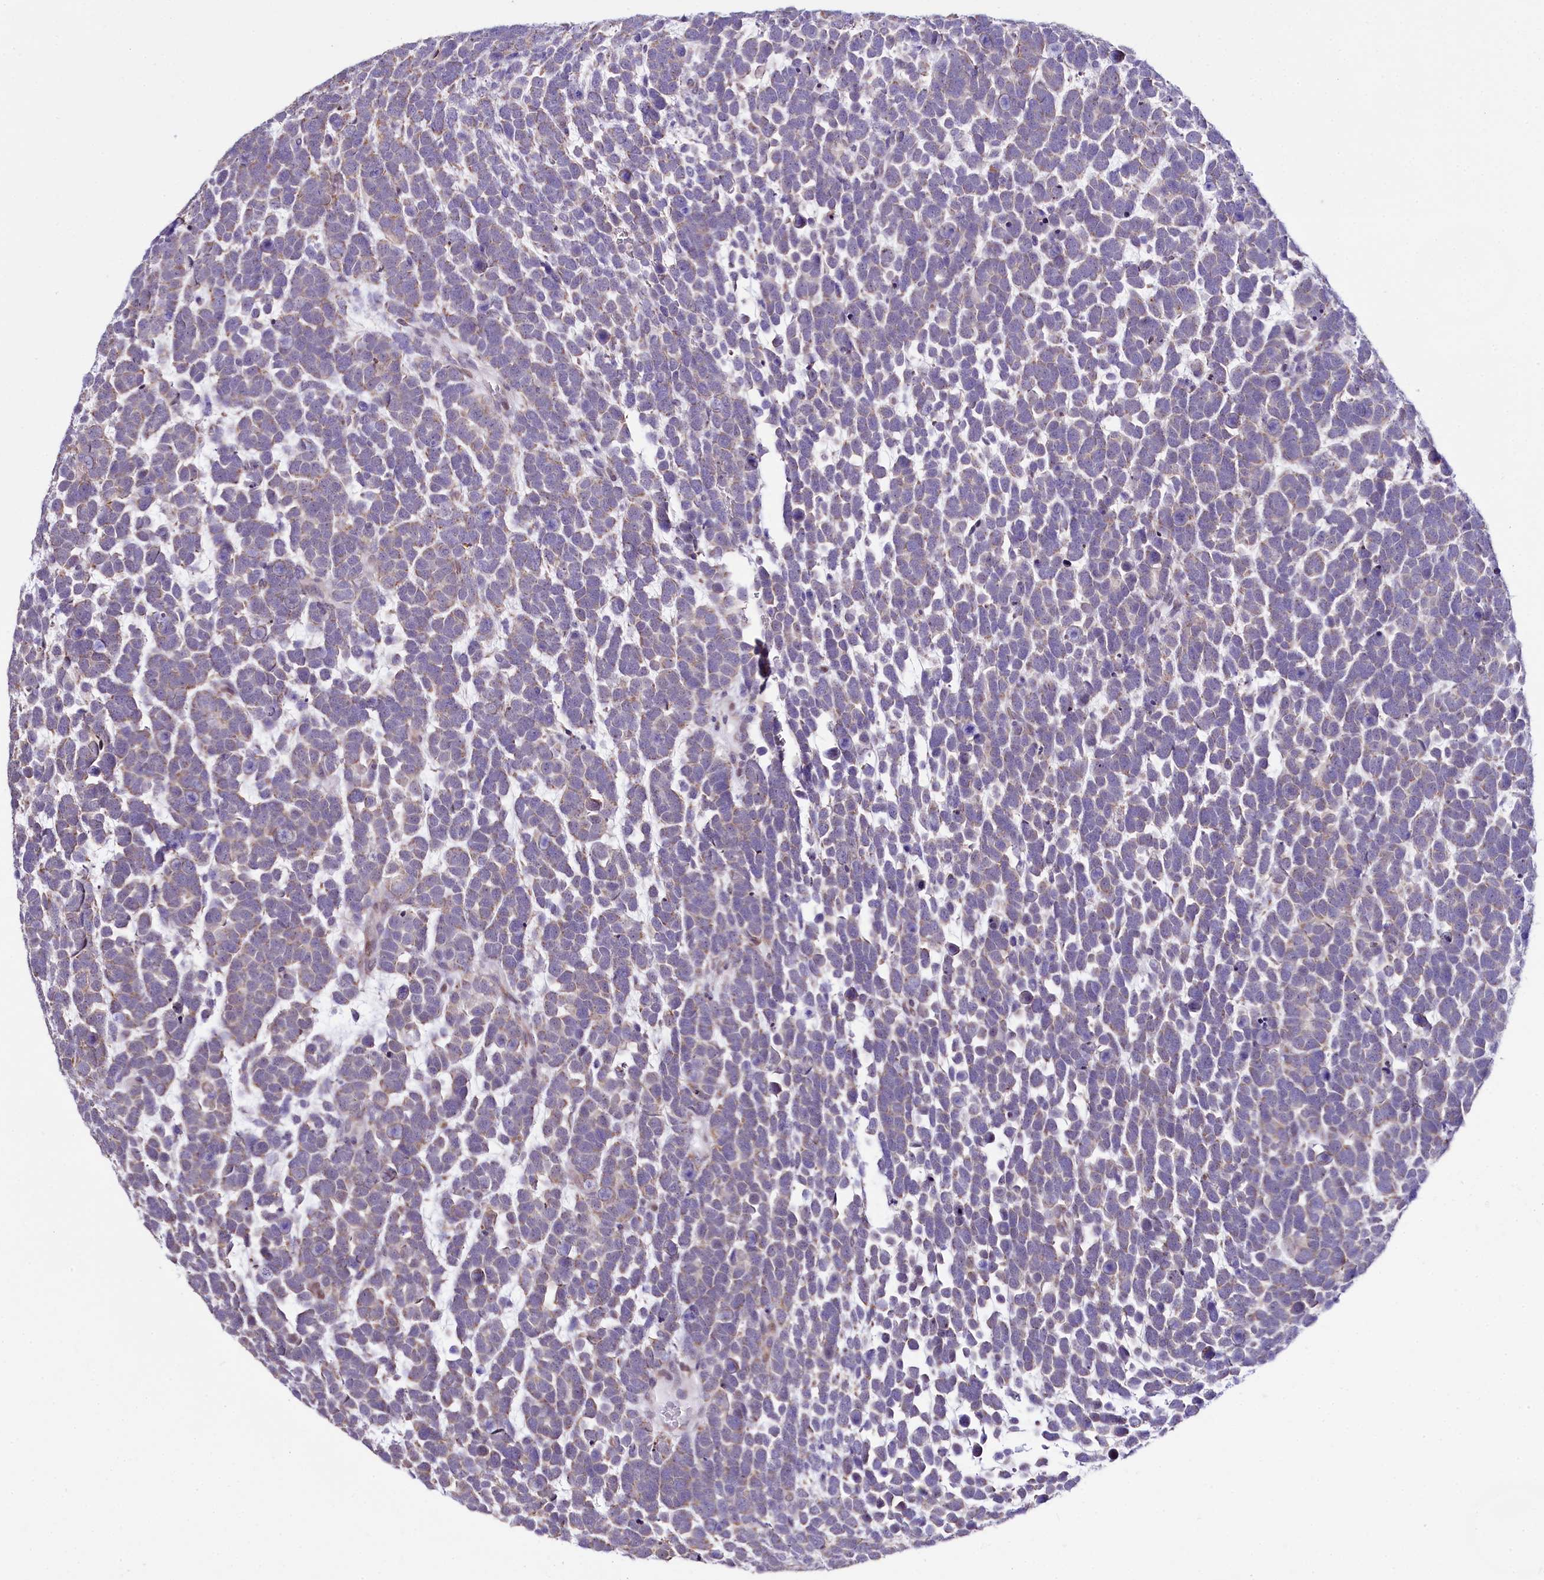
{"staining": {"intensity": "weak", "quantity": "25%-75%", "location": "cytoplasmic/membranous"}, "tissue": "urothelial cancer", "cell_type": "Tumor cells", "image_type": "cancer", "snomed": [{"axis": "morphology", "description": "Urothelial carcinoma, High grade"}, {"axis": "topography", "description": "Urinary bladder"}], "caption": "A photomicrograph of human high-grade urothelial carcinoma stained for a protein demonstrates weak cytoplasmic/membranous brown staining in tumor cells.", "gene": "SPATS2", "patient": {"sex": "female", "age": 82}}